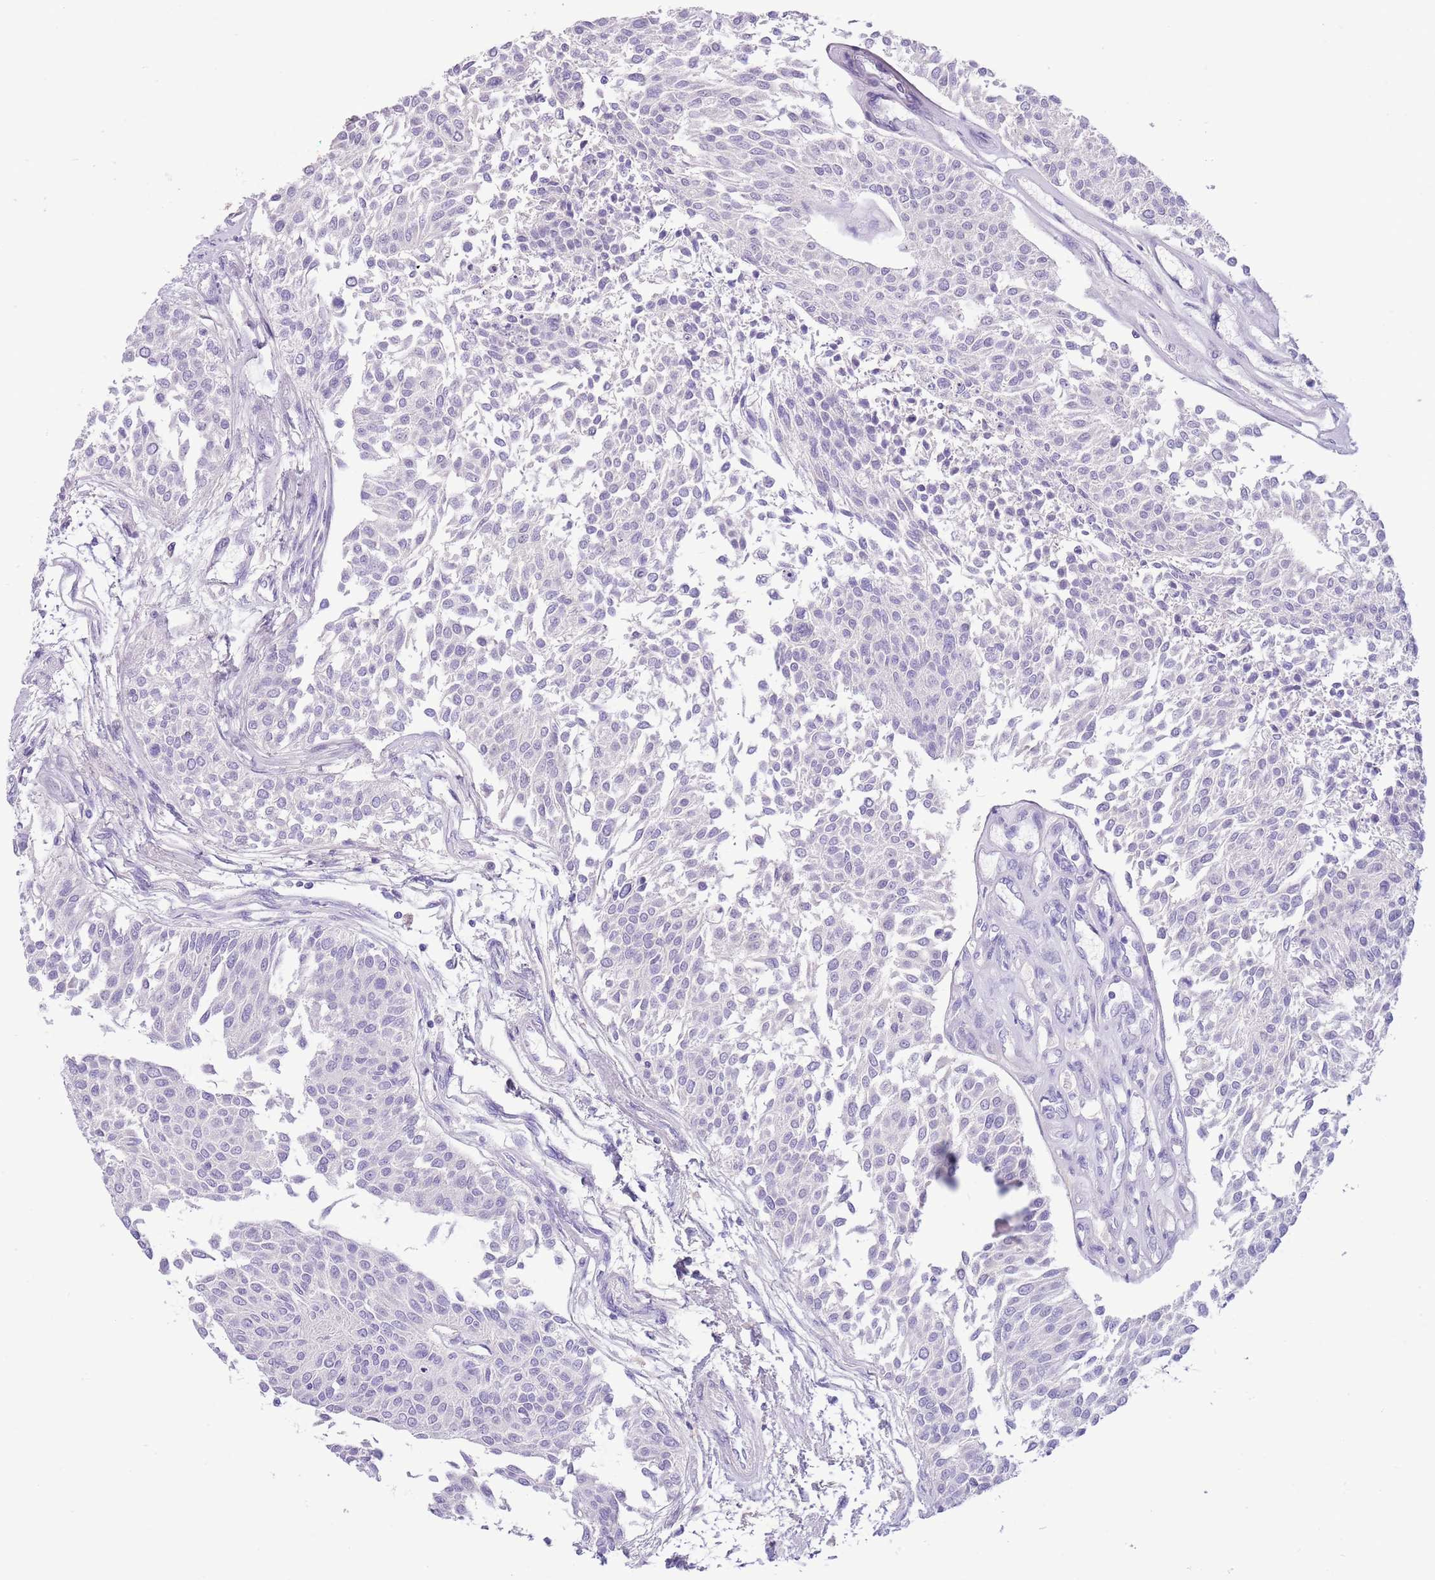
{"staining": {"intensity": "negative", "quantity": "none", "location": "none"}, "tissue": "urothelial cancer", "cell_type": "Tumor cells", "image_type": "cancer", "snomed": [{"axis": "morphology", "description": "Urothelial carcinoma, NOS"}, {"axis": "topography", "description": "Urinary bladder"}], "caption": "An immunohistochemistry micrograph of urothelial cancer is shown. There is no staining in tumor cells of urothelial cancer.", "gene": "TOX2", "patient": {"sex": "male", "age": 55}}